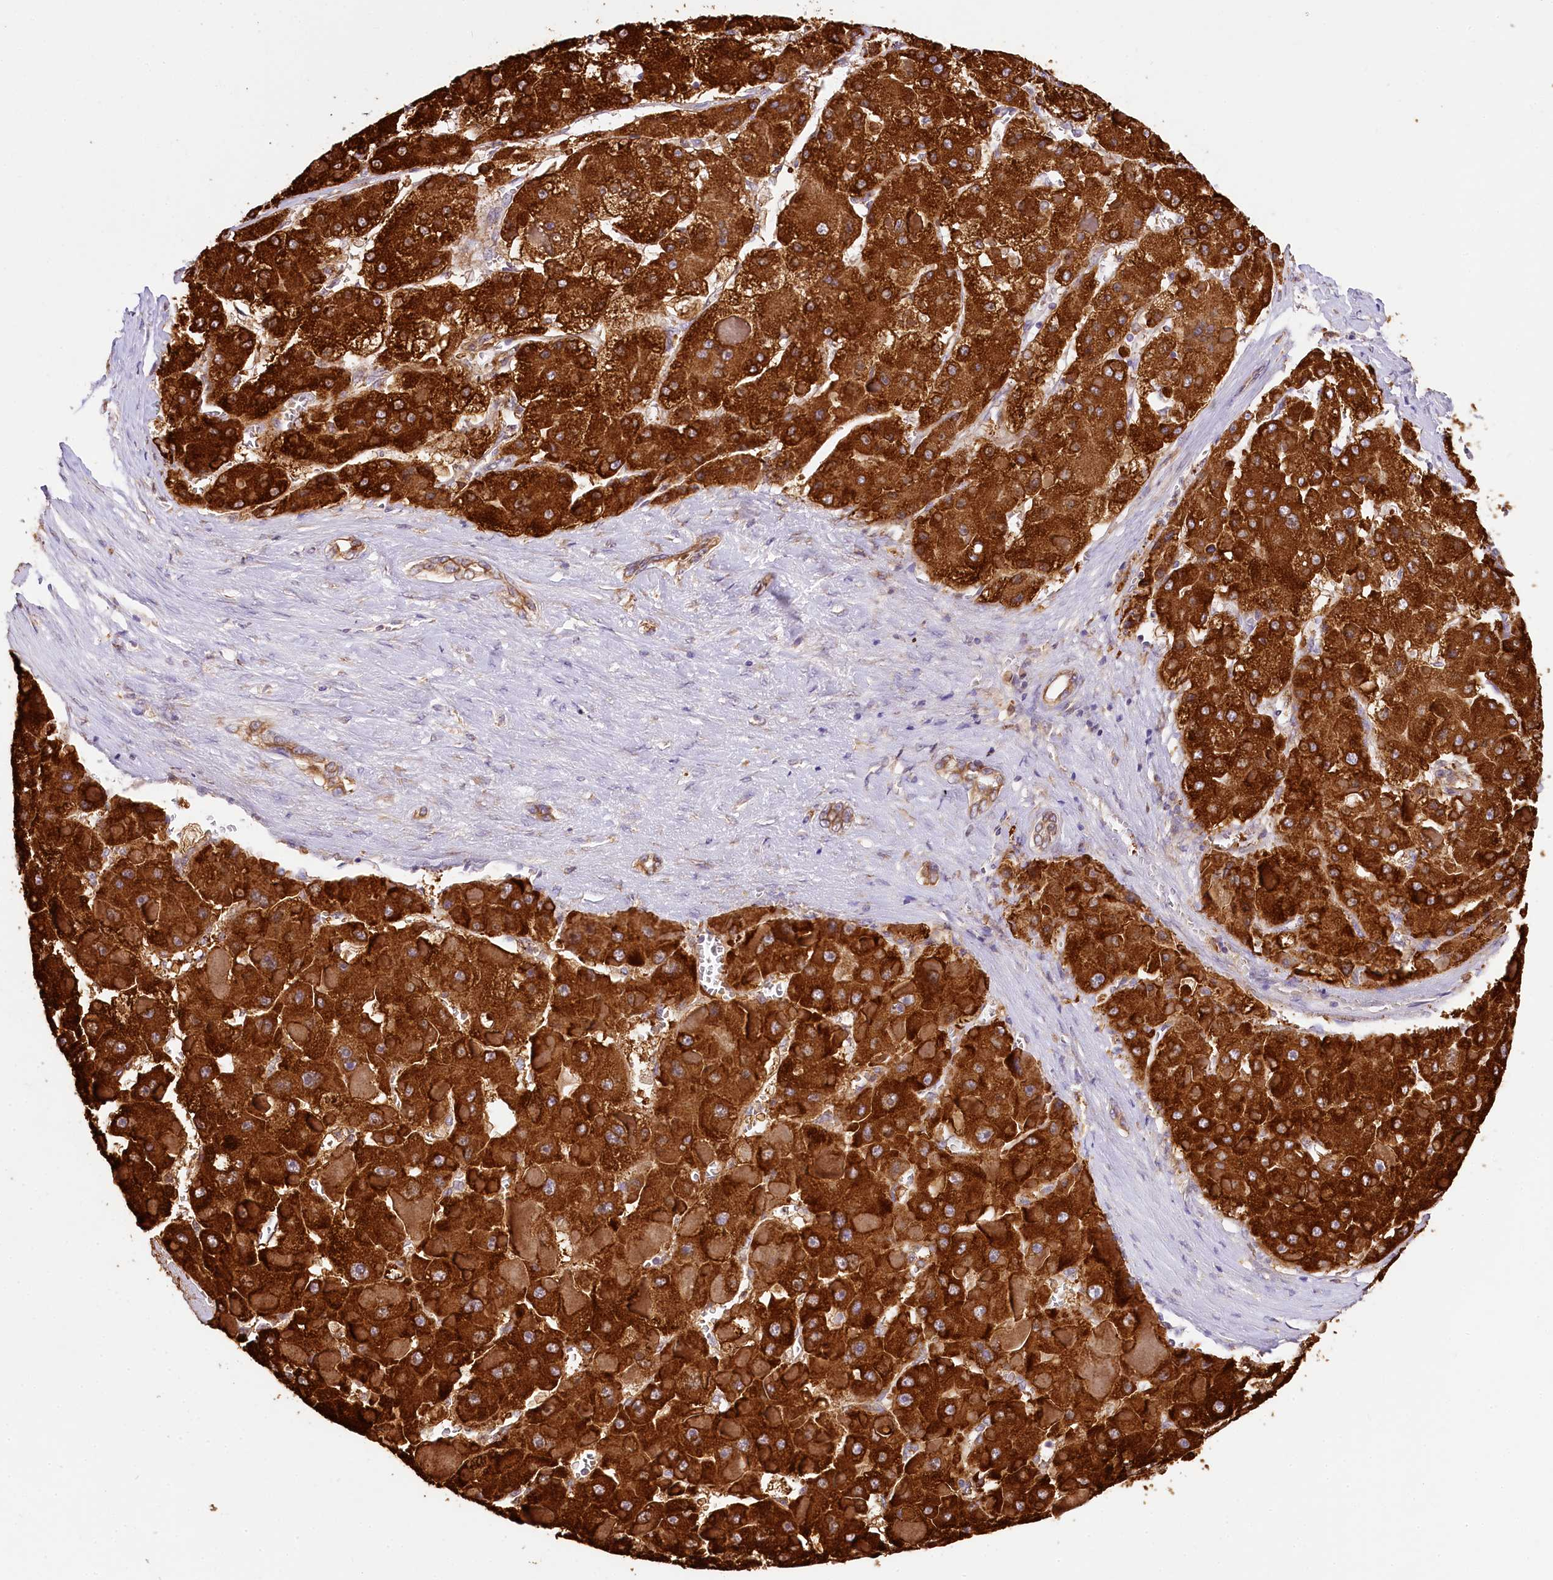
{"staining": {"intensity": "strong", "quantity": ">75%", "location": "cytoplasmic/membranous"}, "tissue": "liver cancer", "cell_type": "Tumor cells", "image_type": "cancer", "snomed": [{"axis": "morphology", "description": "Carcinoma, Hepatocellular, NOS"}, {"axis": "topography", "description": "Liver"}], "caption": "This is a photomicrograph of immunohistochemistry staining of liver cancer, which shows strong staining in the cytoplasmic/membranous of tumor cells.", "gene": "PPIP5K2", "patient": {"sex": "female", "age": 73}}